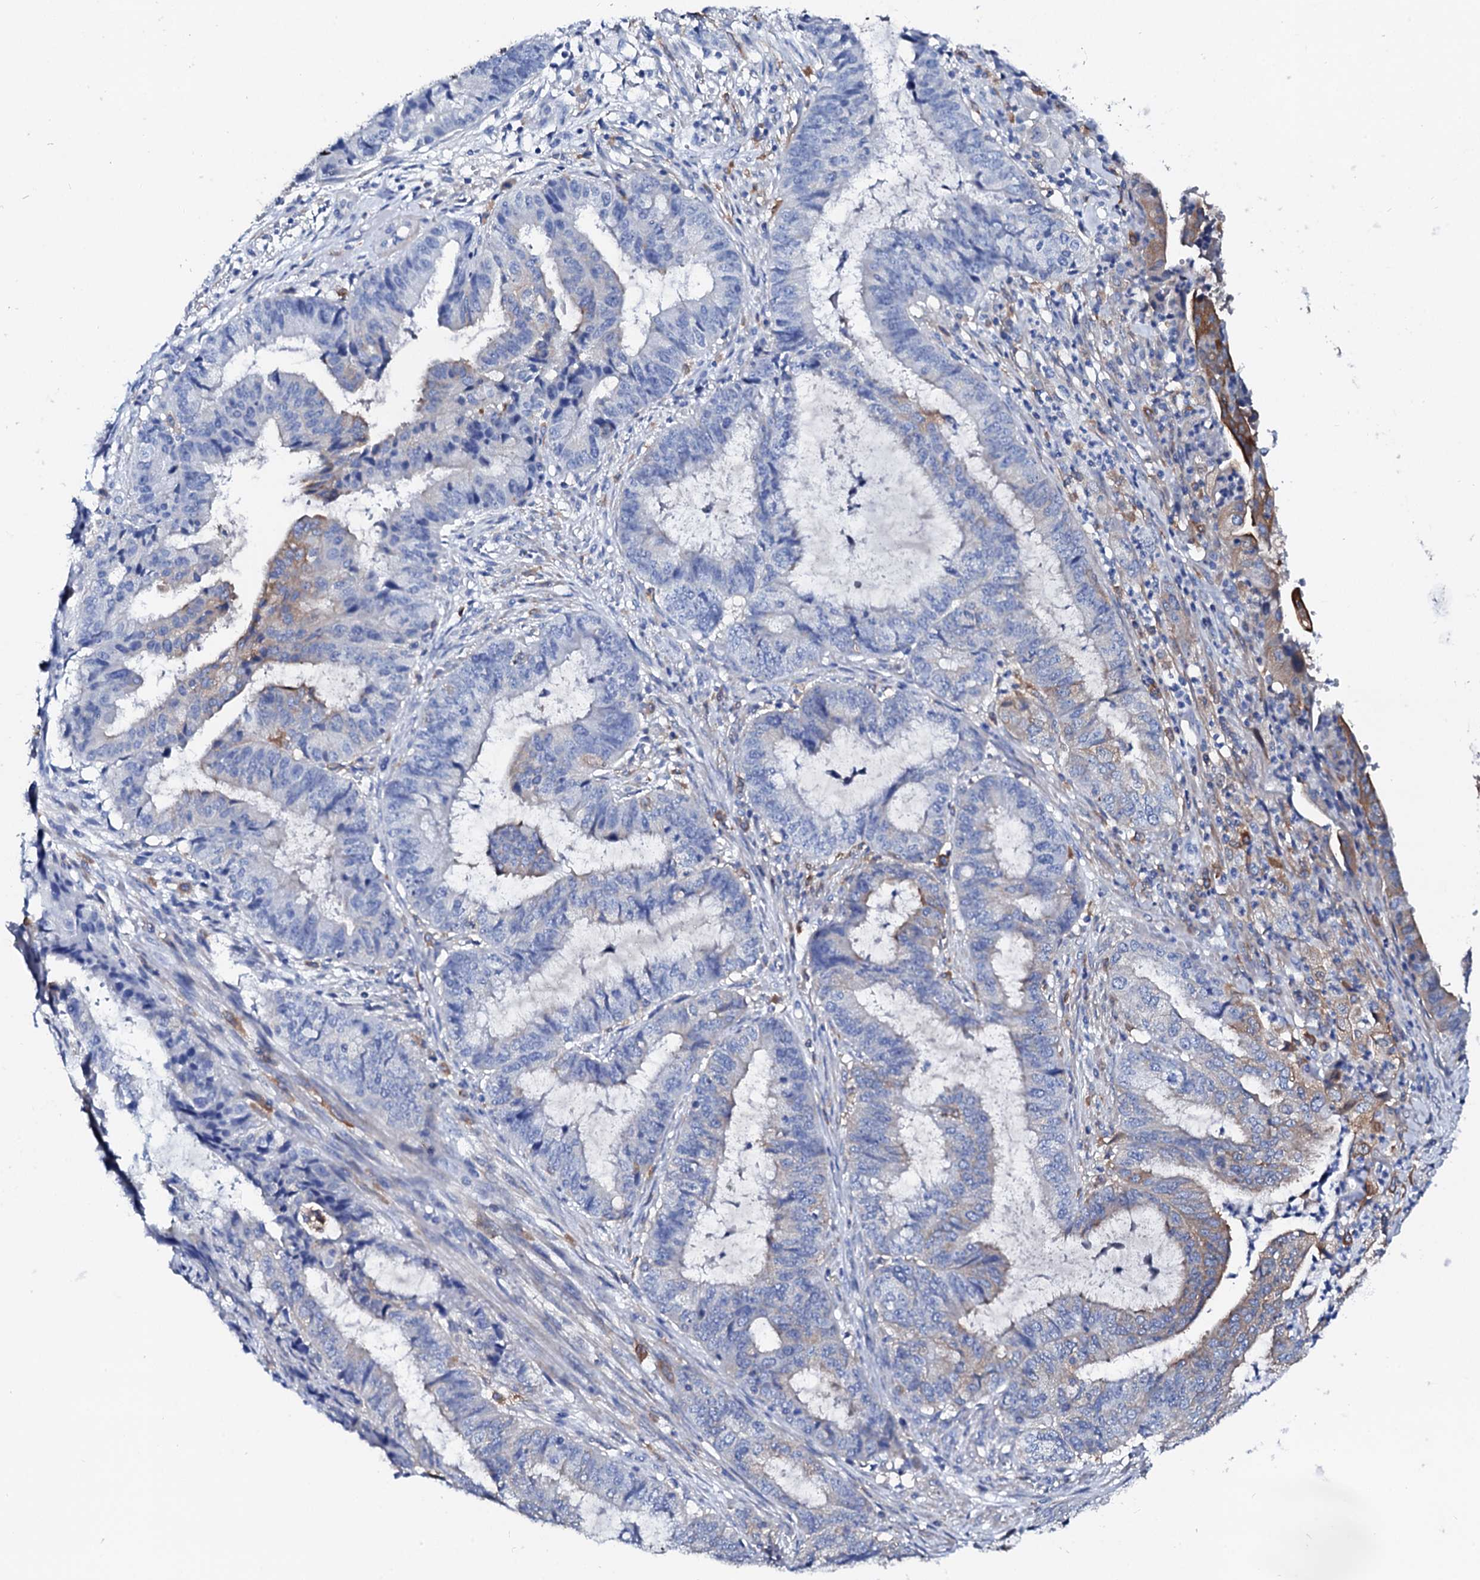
{"staining": {"intensity": "weak", "quantity": "<25%", "location": "cytoplasmic/membranous"}, "tissue": "endometrial cancer", "cell_type": "Tumor cells", "image_type": "cancer", "snomed": [{"axis": "morphology", "description": "Adenocarcinoma, NOS"}, {"axis": "topography", "description": "Endometrium"}], "caption": "A photomicrograph of endometrial cancer stained for a protein exhibits no brown staining in tumor cells.", "gene": "GLB1L3", "patient": {"sex": "female", "age": 51}}